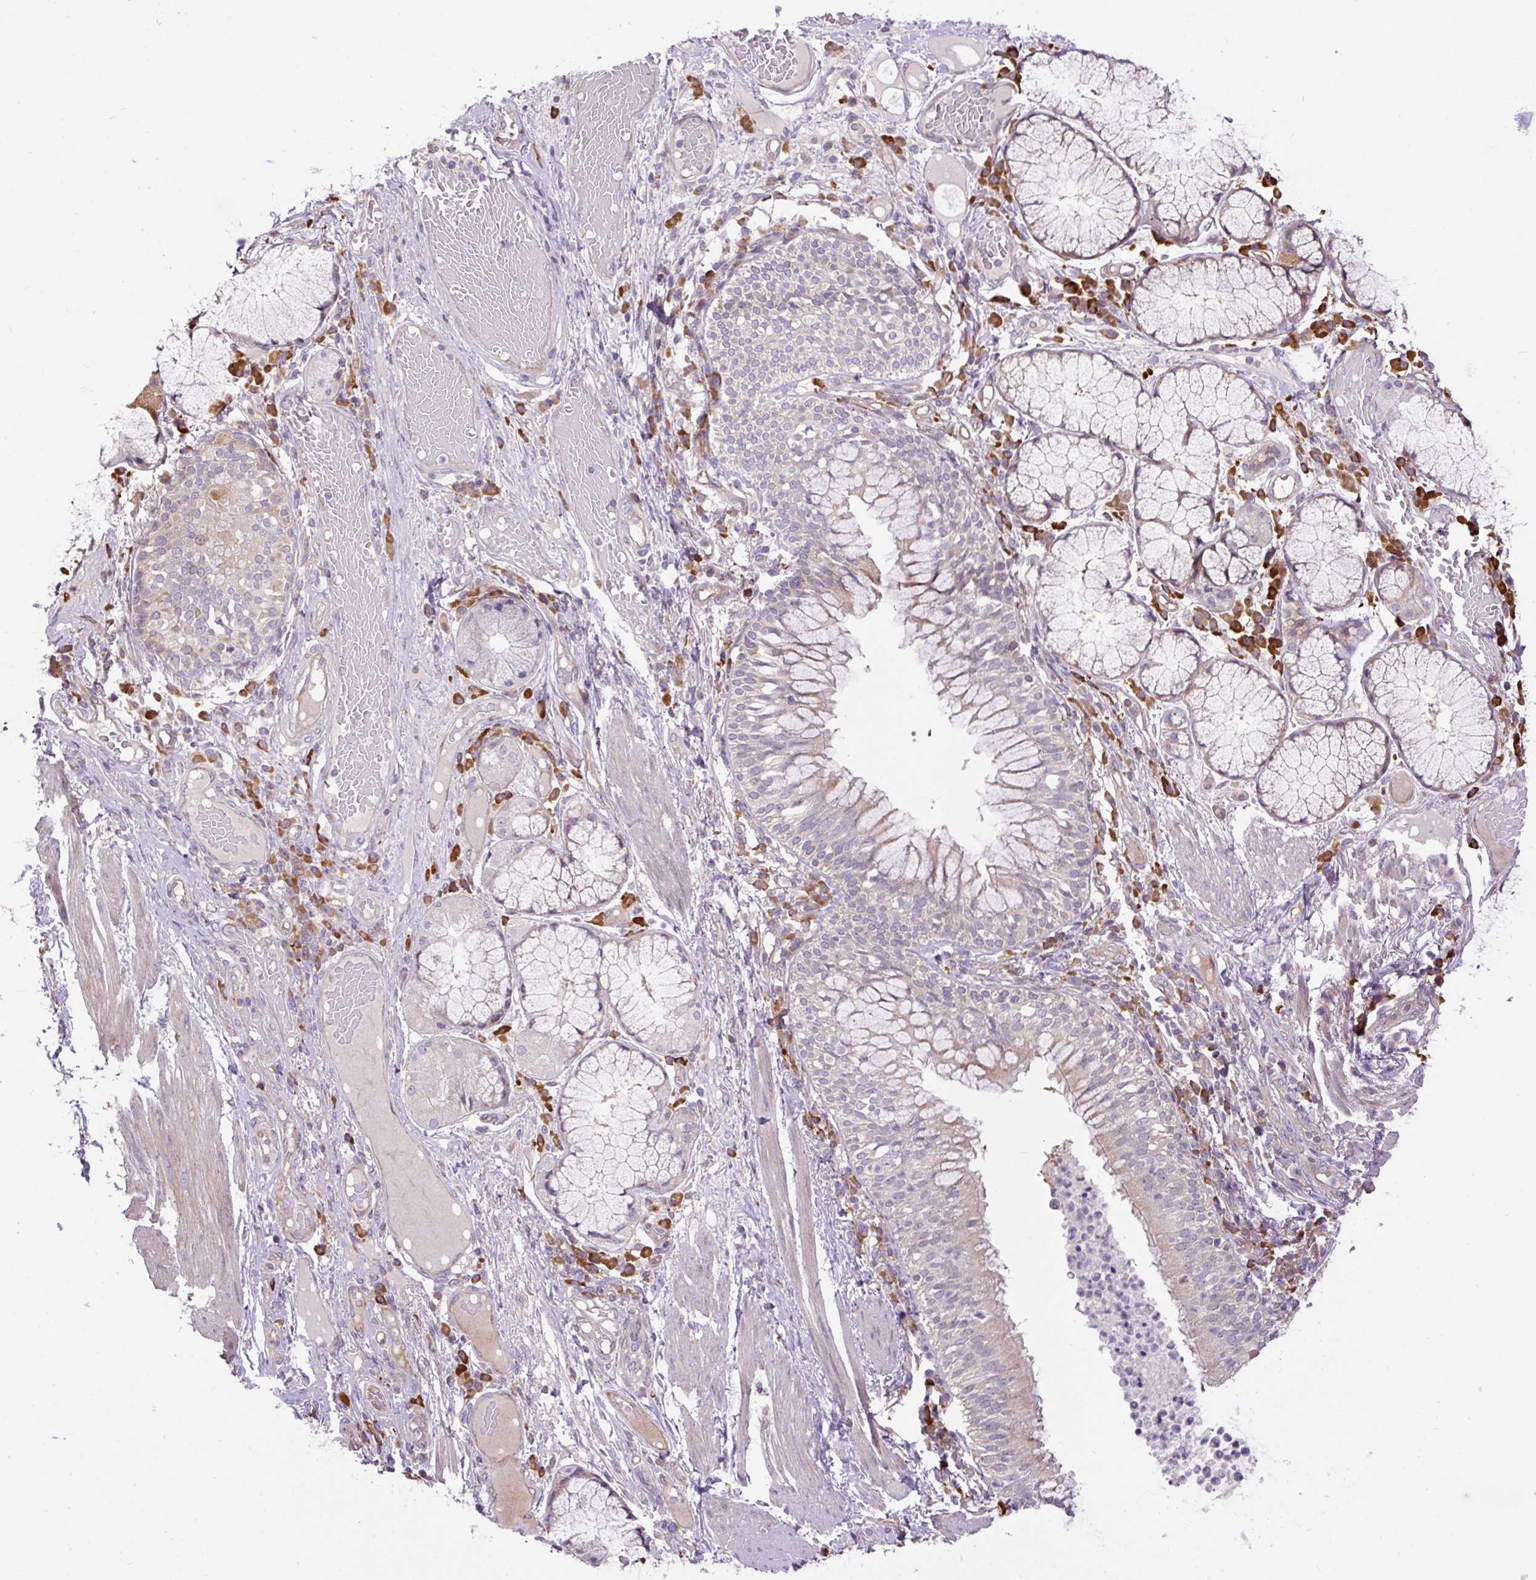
{"staining": {"intensity": "negative", "quantity": "none", "location": "none"}, "tissue": "adipose tissue", "cell_type": "Adipocytes", "image_type": "normal", "snomed": [{"axis": "morphology", "description": "Normal tissue, NOS"}, {"axis": "topography", "description": "Cartilage tissue"}, {"axis": "topography", "description": "Bronchus"}], "caption": "Adipose tissue was stained to show a protein in brown. There is no significant expression in adipocytes. (DAB immunohistochemistry (IHC), high magnification).", "gene": "PPME1", "patient": {"sex": "male", "age": 56}}